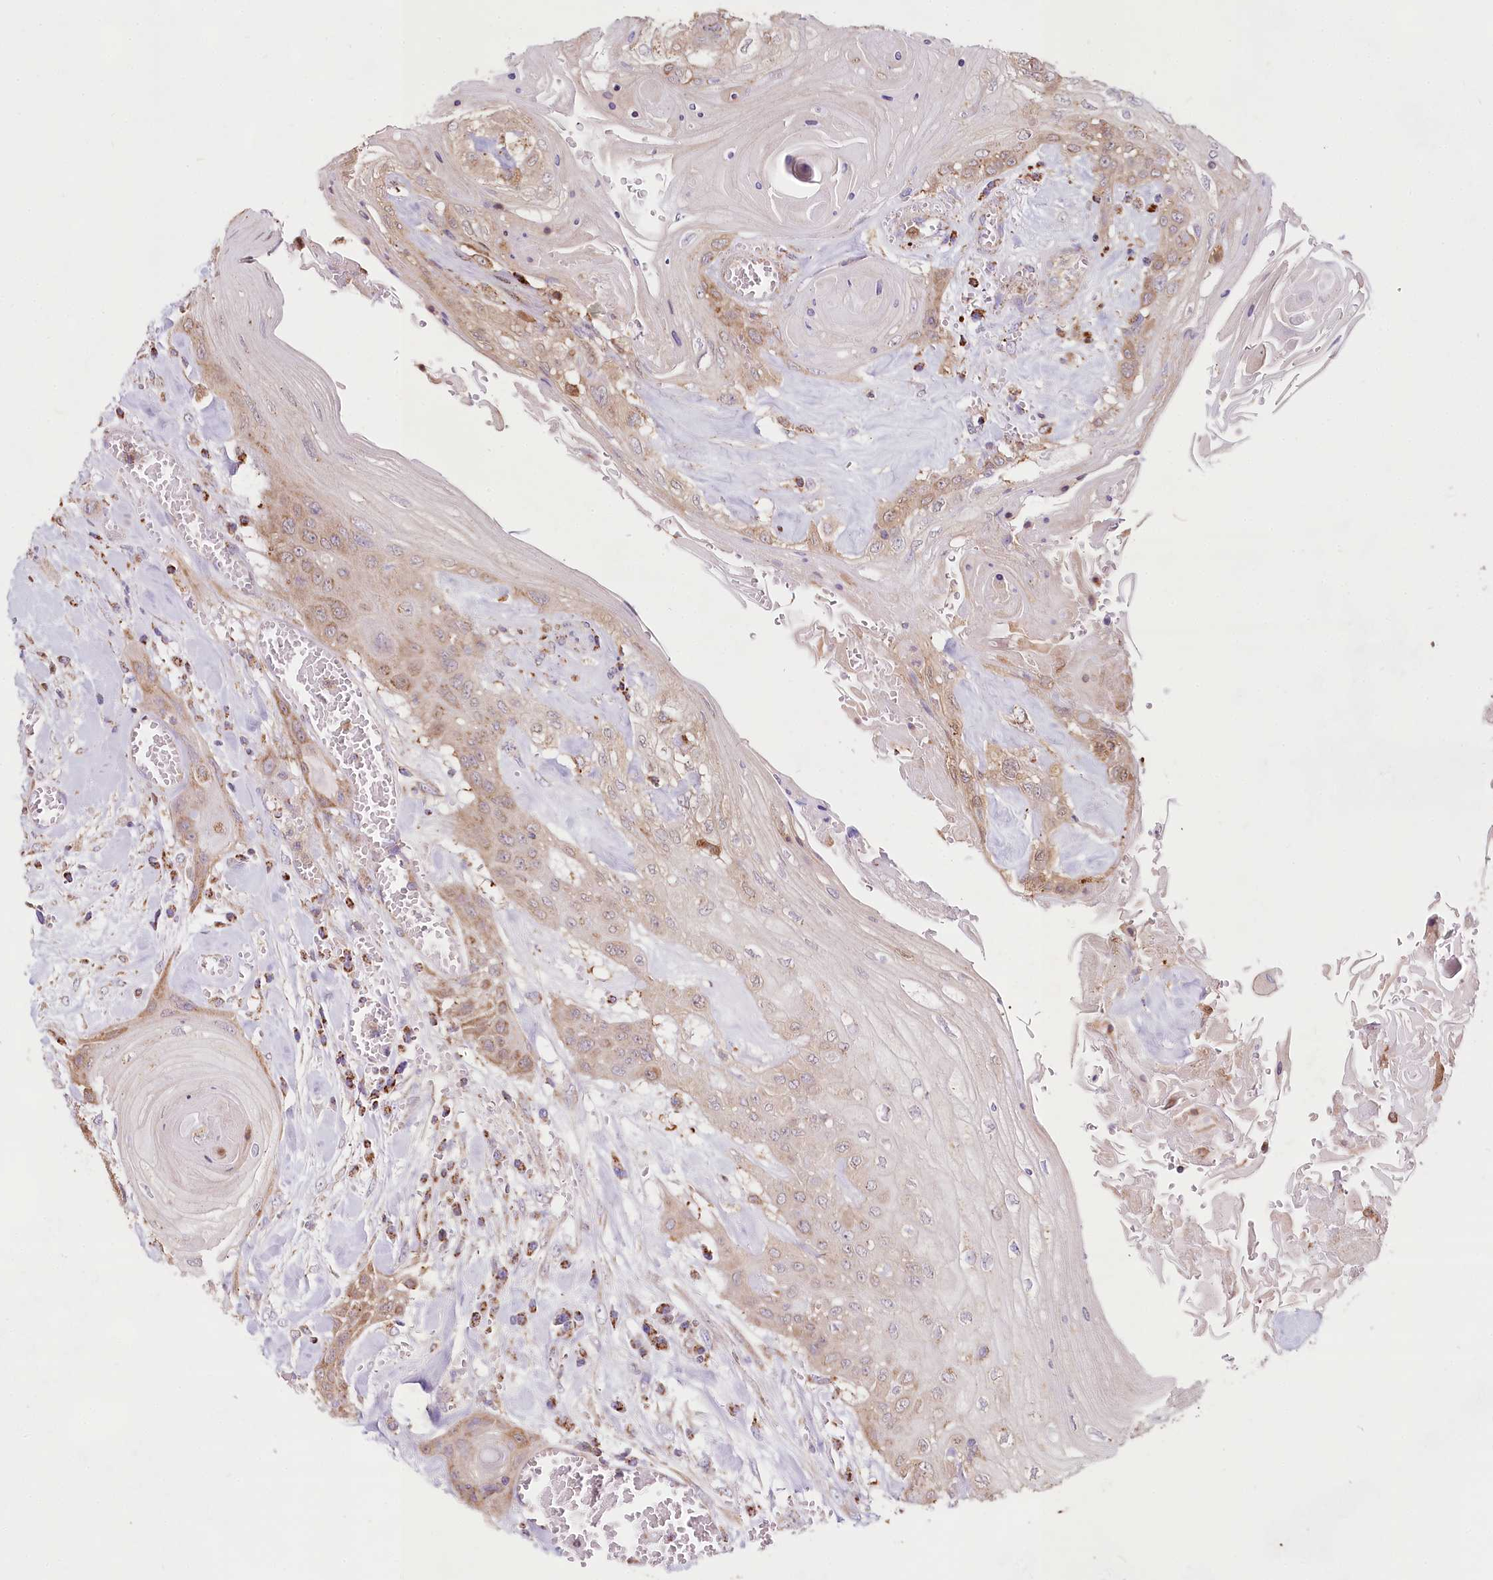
{"staining": {"intensity": "weak", "quantity": "25%-75%", "location": "cytoplasmic/membranous"}, "tissue": "head and neck cancer", "cell_type": "Tumor cells", "image_type": "cancer", "snomed": [{"axis": "morphology", "description": "Squamous cell carcinoma, NOS"}, {"axis": "topography", "description": "Head-Neck"}], "caption": "Immunohistochemistry (IHC) (DAB (3,3'-diaminobenzidine)) staining of human head and neck cancer exhibits weak cytoplasmic/membranous protein expression in approximately 25%-75% of tumor cells.", "gene": "TASOR2", "patient": {"sex": "female", "age": 43}}